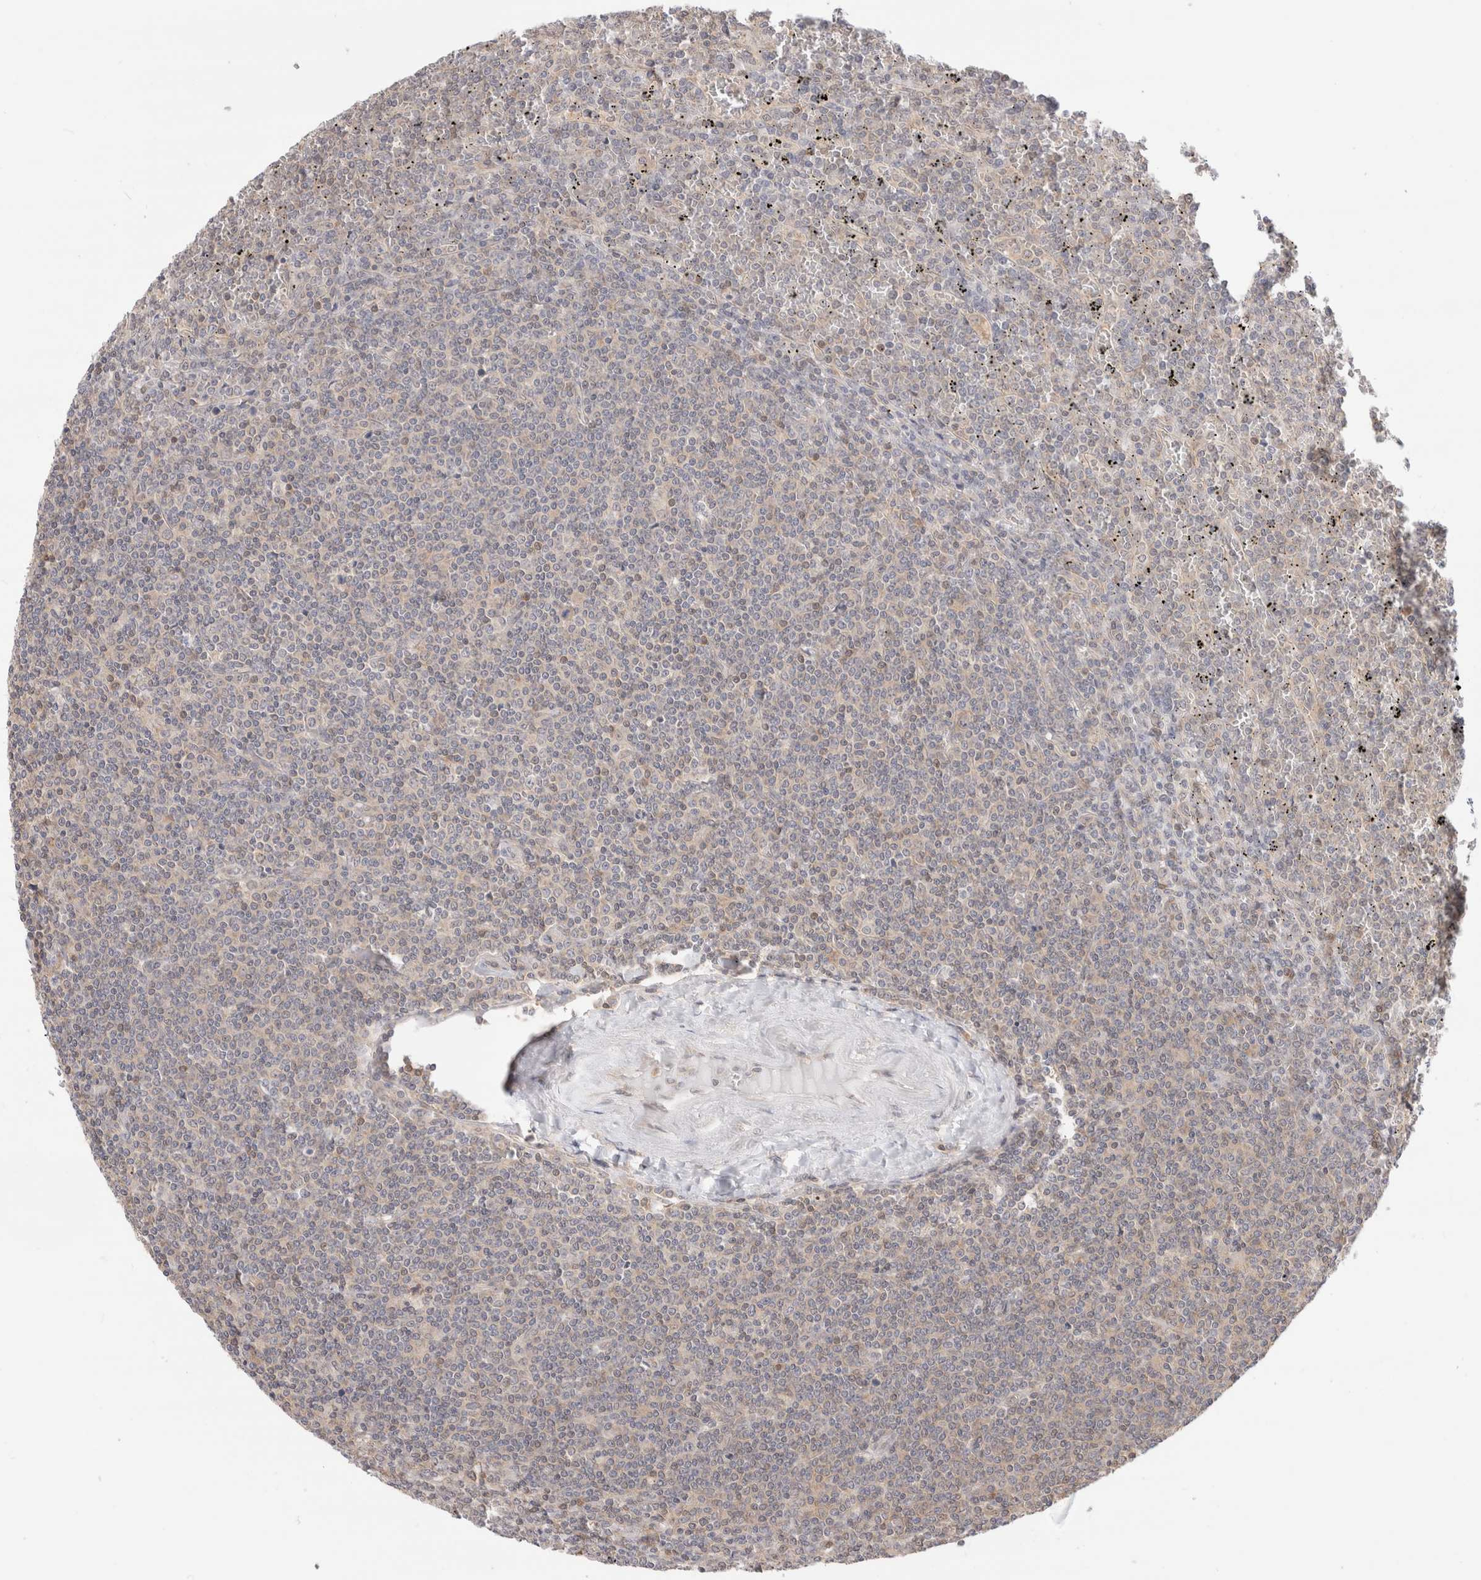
{"staining": {"intensity": "negative", "quantity": "none", "location": "none"}, "tissue": "lymphoma", "cell_type": "Tumor cells", "image_type": "cancer", "snomed": [{"axis": "morphology", "description": "Malignant lymphoma, non-Hodgkin's type, Low grade"}, {"axis": "topography", "description": "Spleen"}], "caption": "This is an immunohistochemistry histopathology image of low-grade malignant lymphoma, non-Hodgkin's type. There is no expression in tumor cells.", "gene": "C17orf97", "patient": {"sex": "female", "age": 19}}